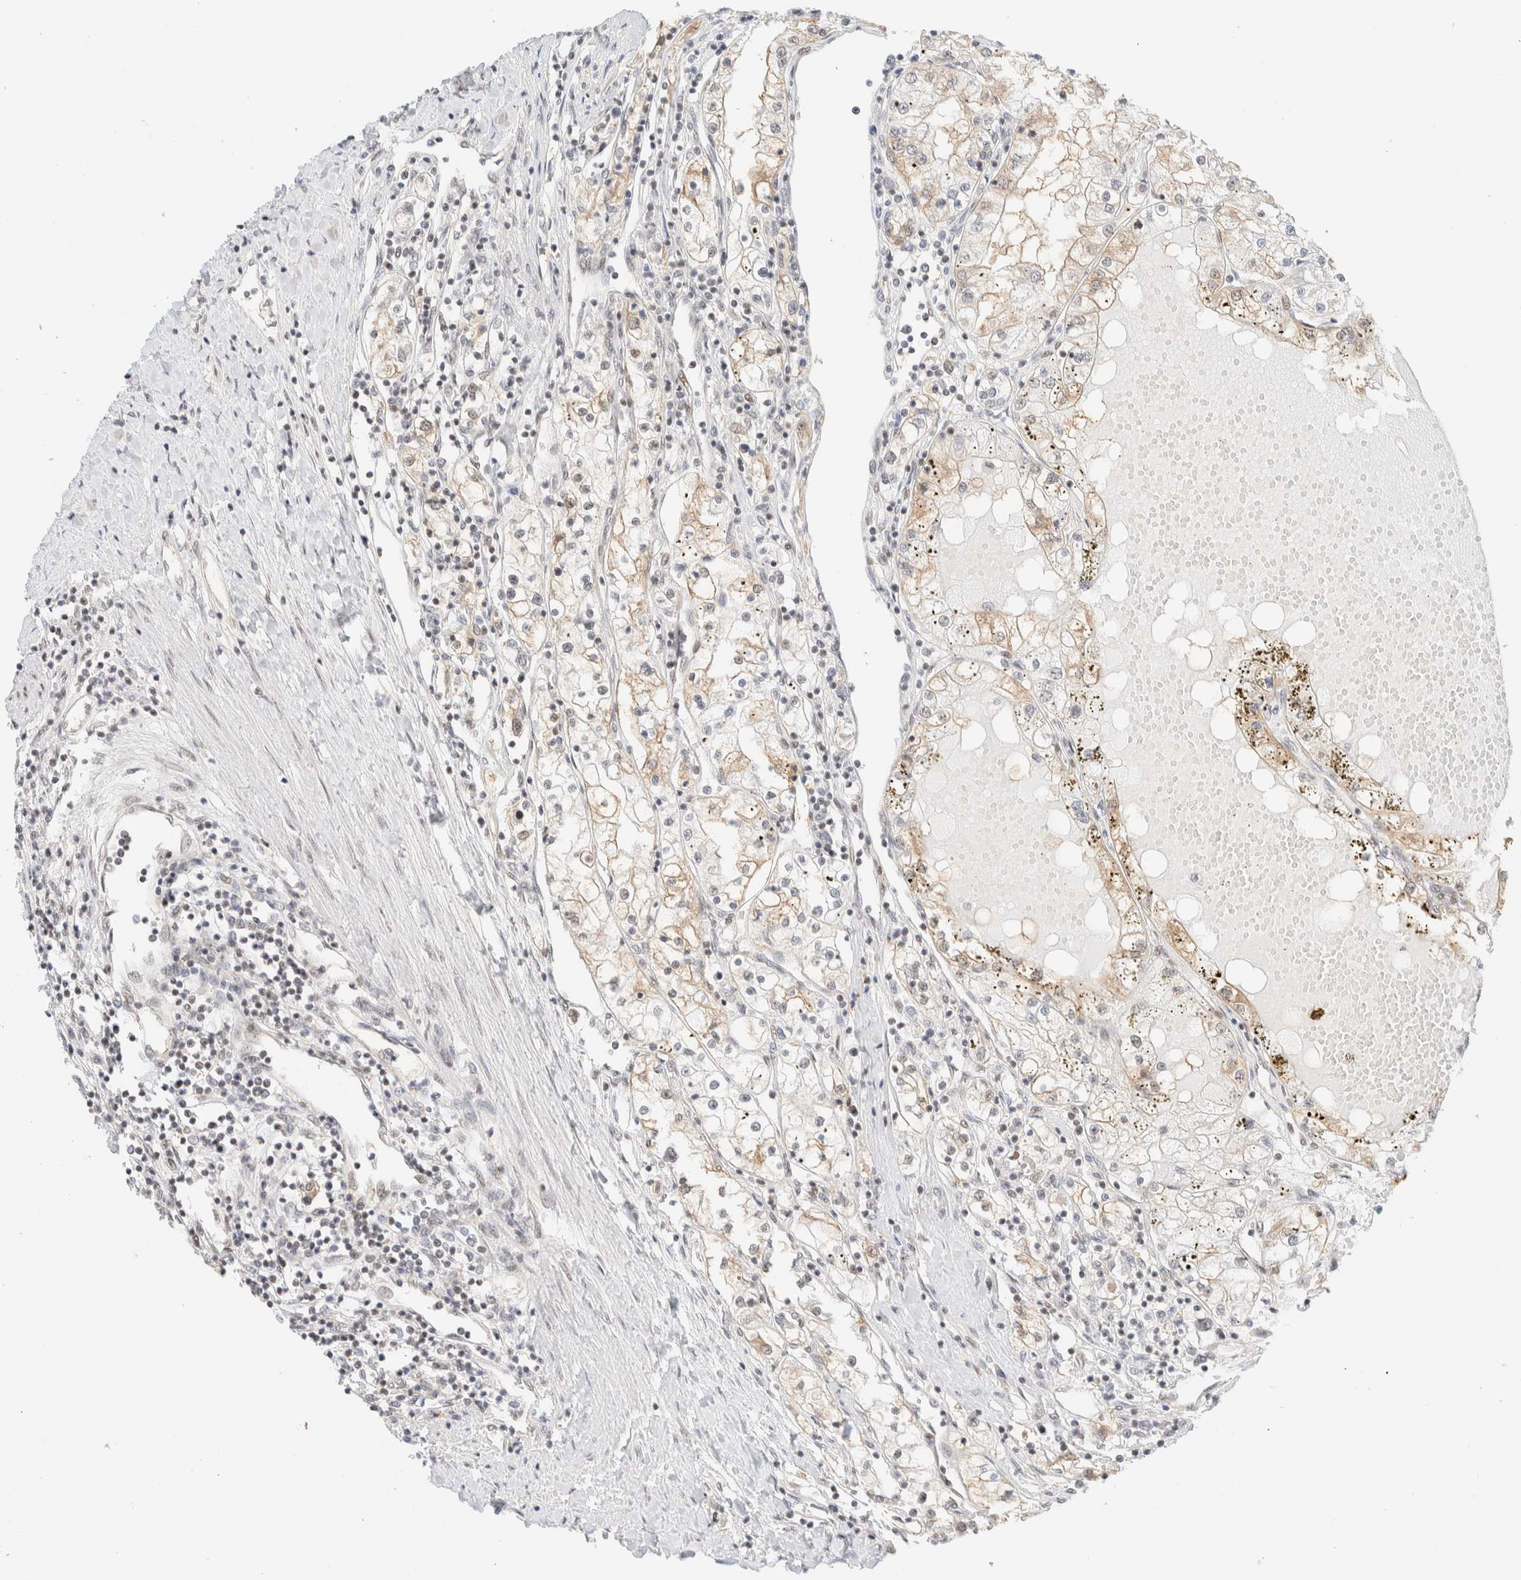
{"staining": {"intensity": "weak", "quantity": "25%-75%", "location": "cytoplasmic/membranous"}, "tissue": "renal cancer", "cell_type": "Tumor cells", "image_type": "cancer", "snomed": [{"axis": "morphology", "description": "Adenocarcinoma, NOS"}, {"axis": "topography", "description": "Kidney"}], "caption": "IHC photomicrograph of renal cancer stained for a protein (brown), which displays low levels of weak cytoplasmic/membranous expression in approximately 25%-75% of tumor cells.", "gene": "PYGO2", "patient": {"sex": "male", "age": 68}}